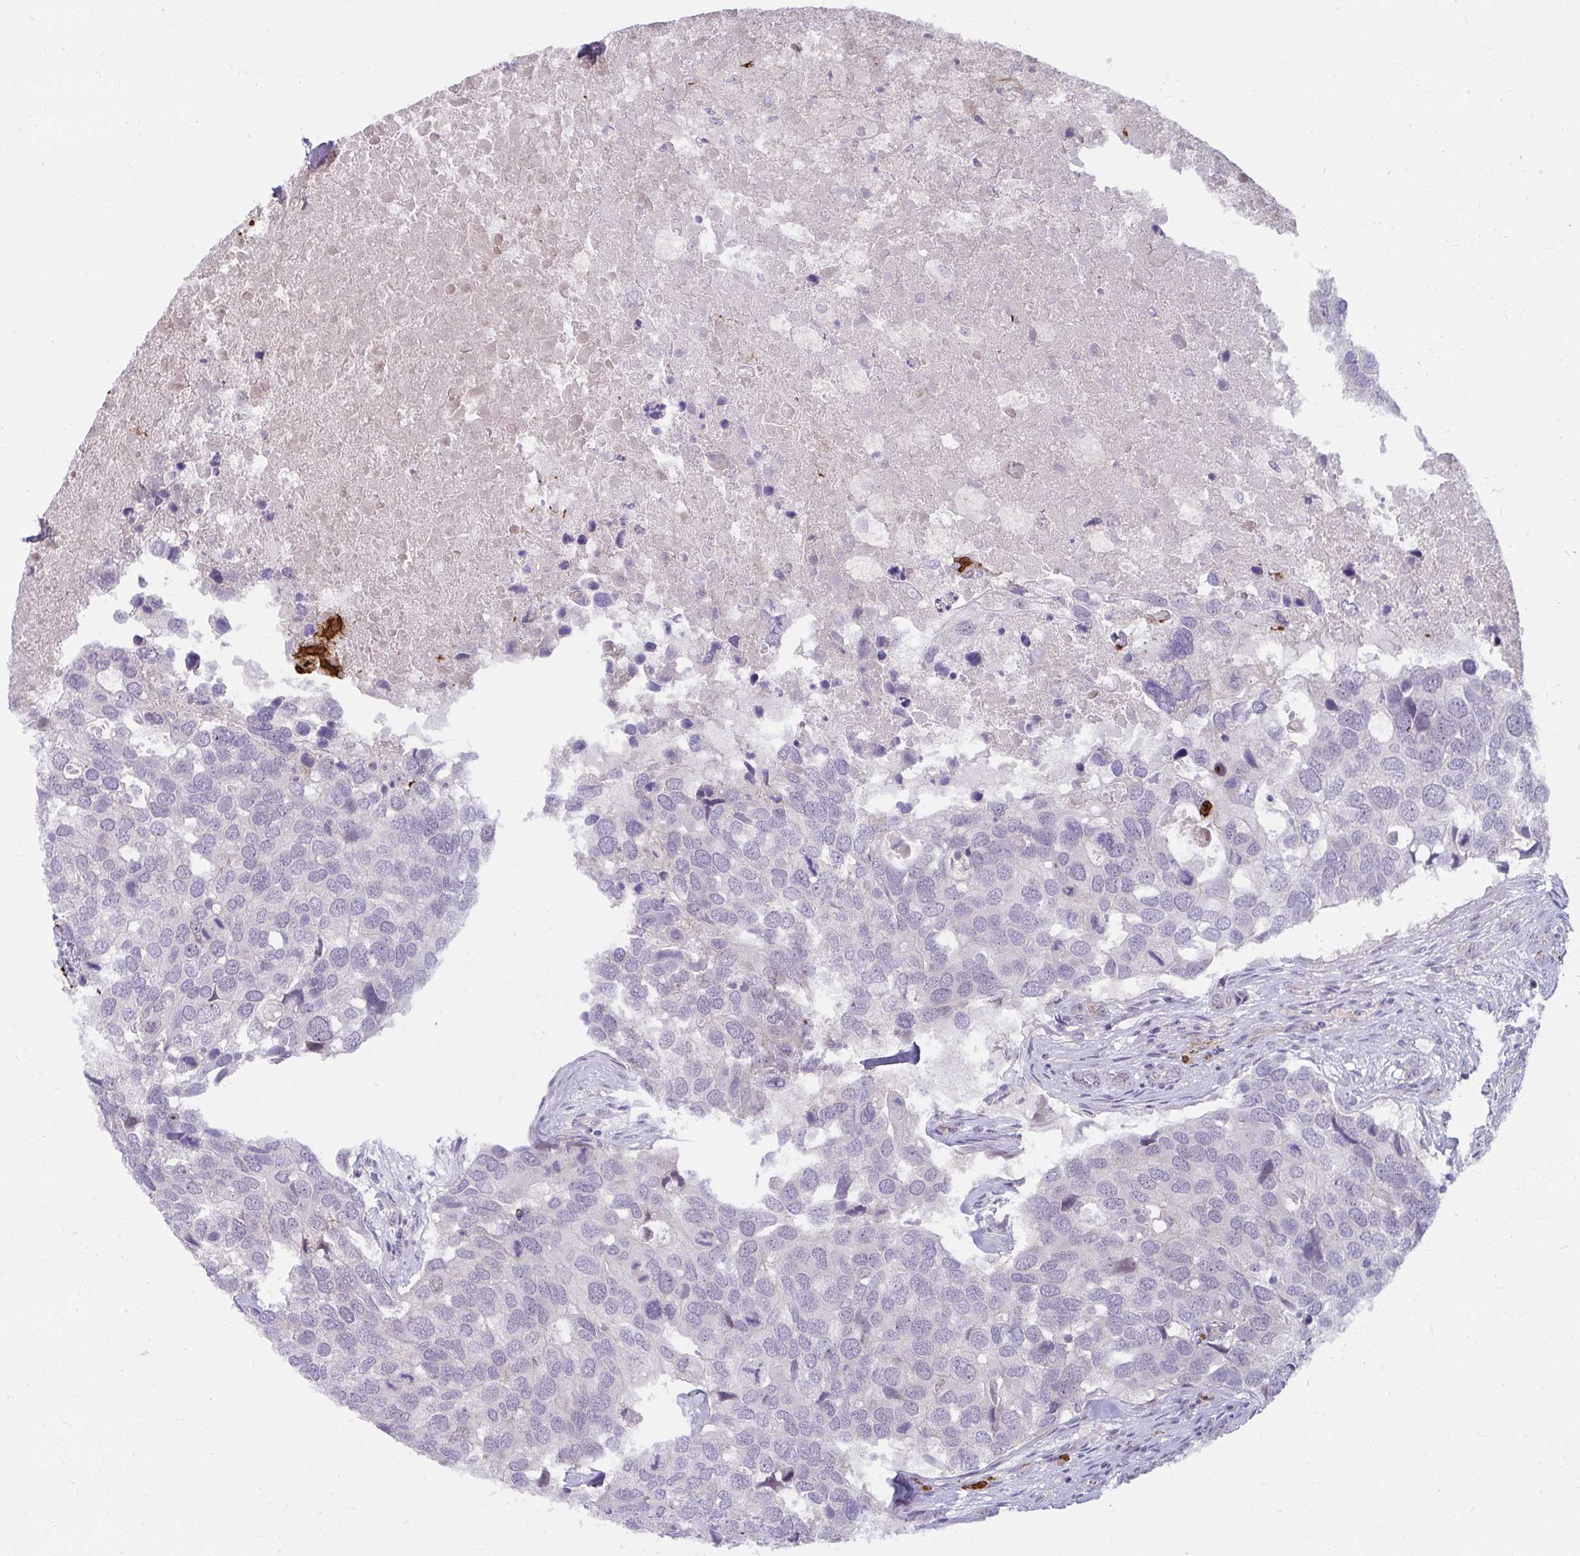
{"staining": {"intensity": "negative", "quantity": "none", "location": "none"}, "tissue": "breast cancer", "cell_type": "Tumor cells", "image_type": "cancer", "snomed": [{"axis": "morphology", "description": "Duct carcinoma"}, {"axis": "topography", "description": "Breast"}], "caption": "High power microscopy image of an IHC histopathology image of breast intraductal carcinoma, revealing no significant staining in tumor cells.", "gene": "MUS81", "patient": {"sex": "female", "age": 83}}